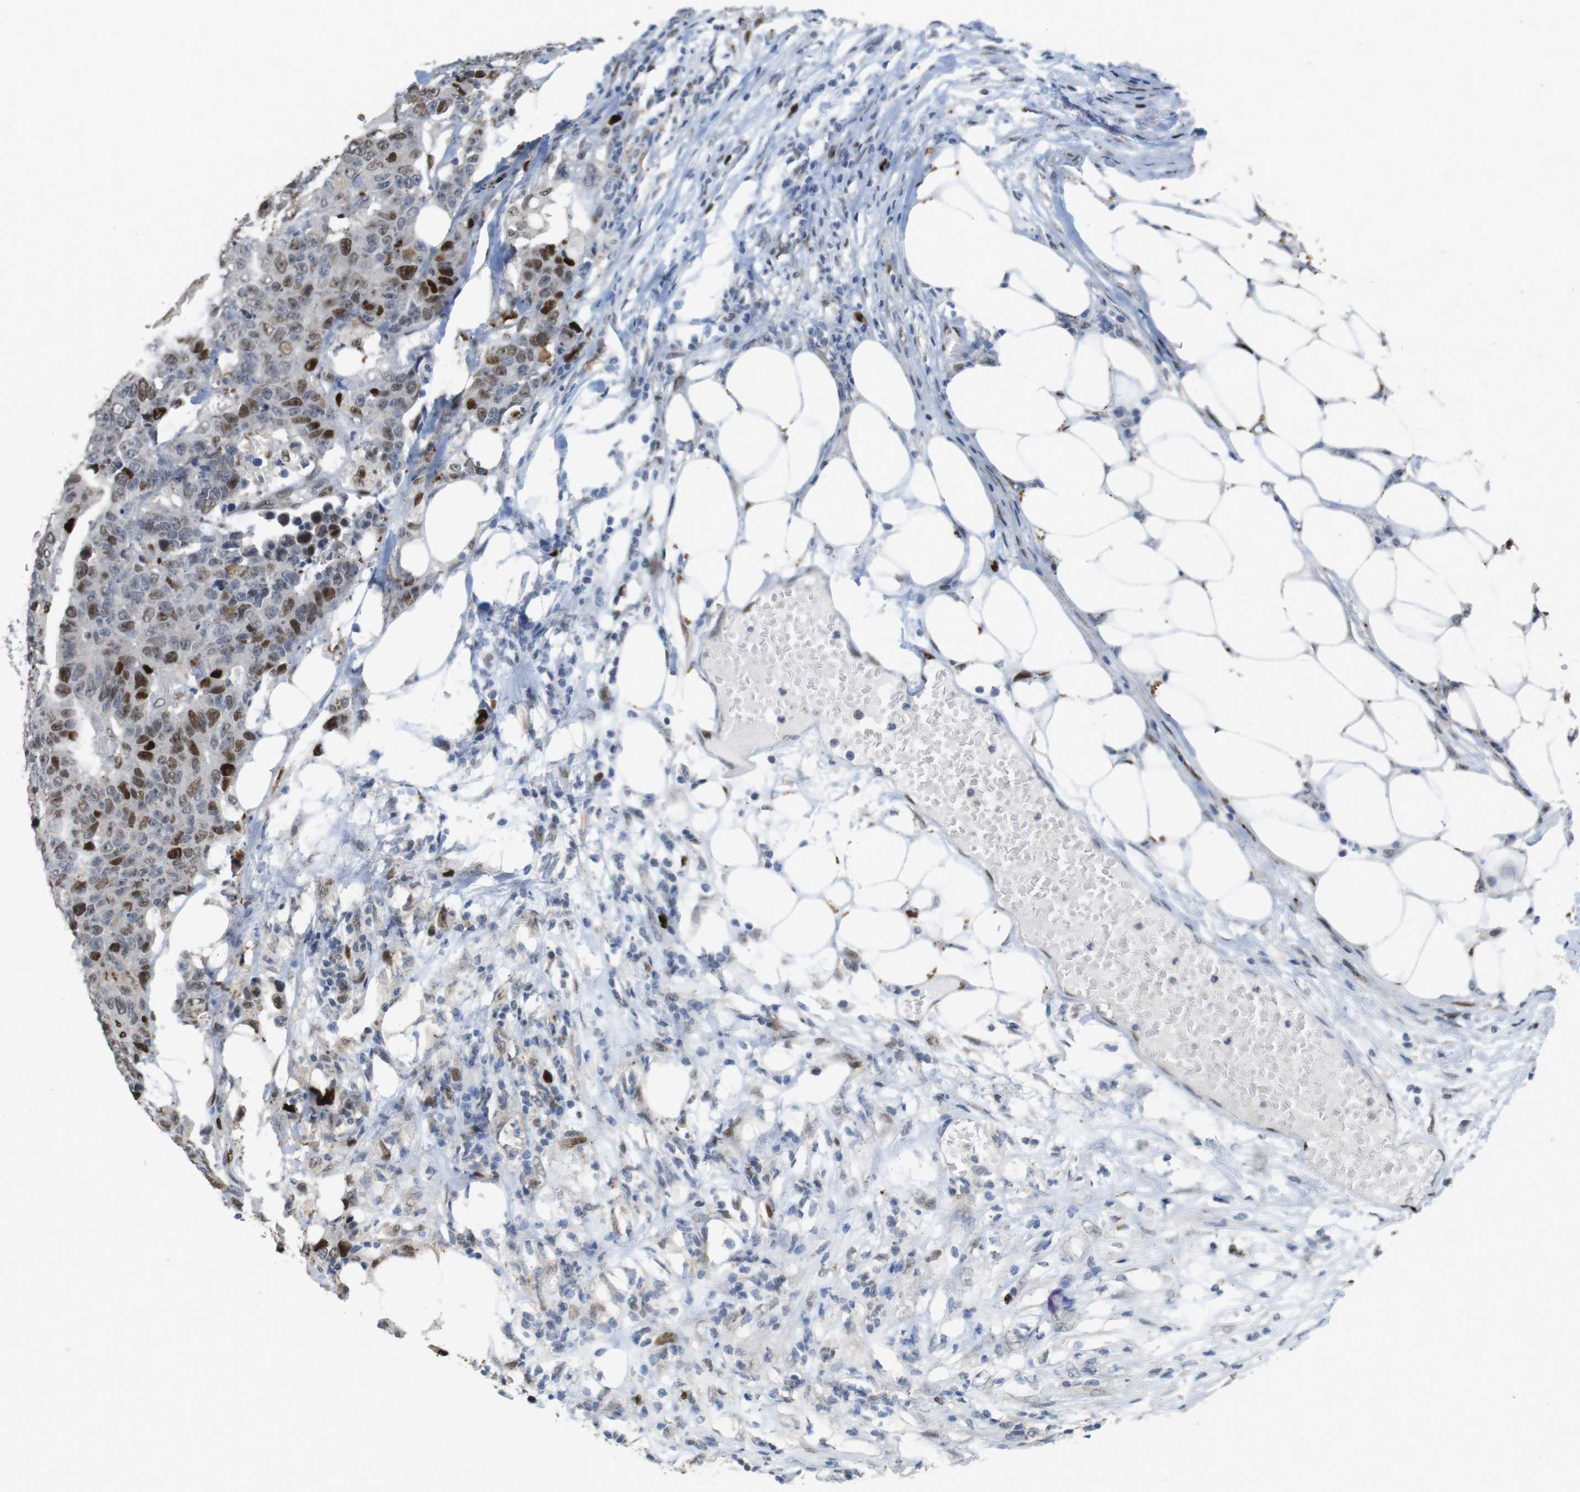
{"staining": {"intensity": "moderate", "quantity": "25%-75%", "location": "nuclear"}, "tissue": "colorectal cancer", "cell_type": "Tumor cells", "image_type": "cancer", "snomed": [{"axis": "morphology", "description": "Adenocarcinoma, NOS"}, {"axis": "topography", "description": "Colon"}], "caption": "The immunohistochemical stain highlights moderate nuclear staining in tumor cells of colorectal cancer (adenocarcinoma) tissue. The protein of interest is shown in brown color, while the nuclei are stained blue.", "gene": "KPNA2", "patient": {"sex": "female", "age": 86}}